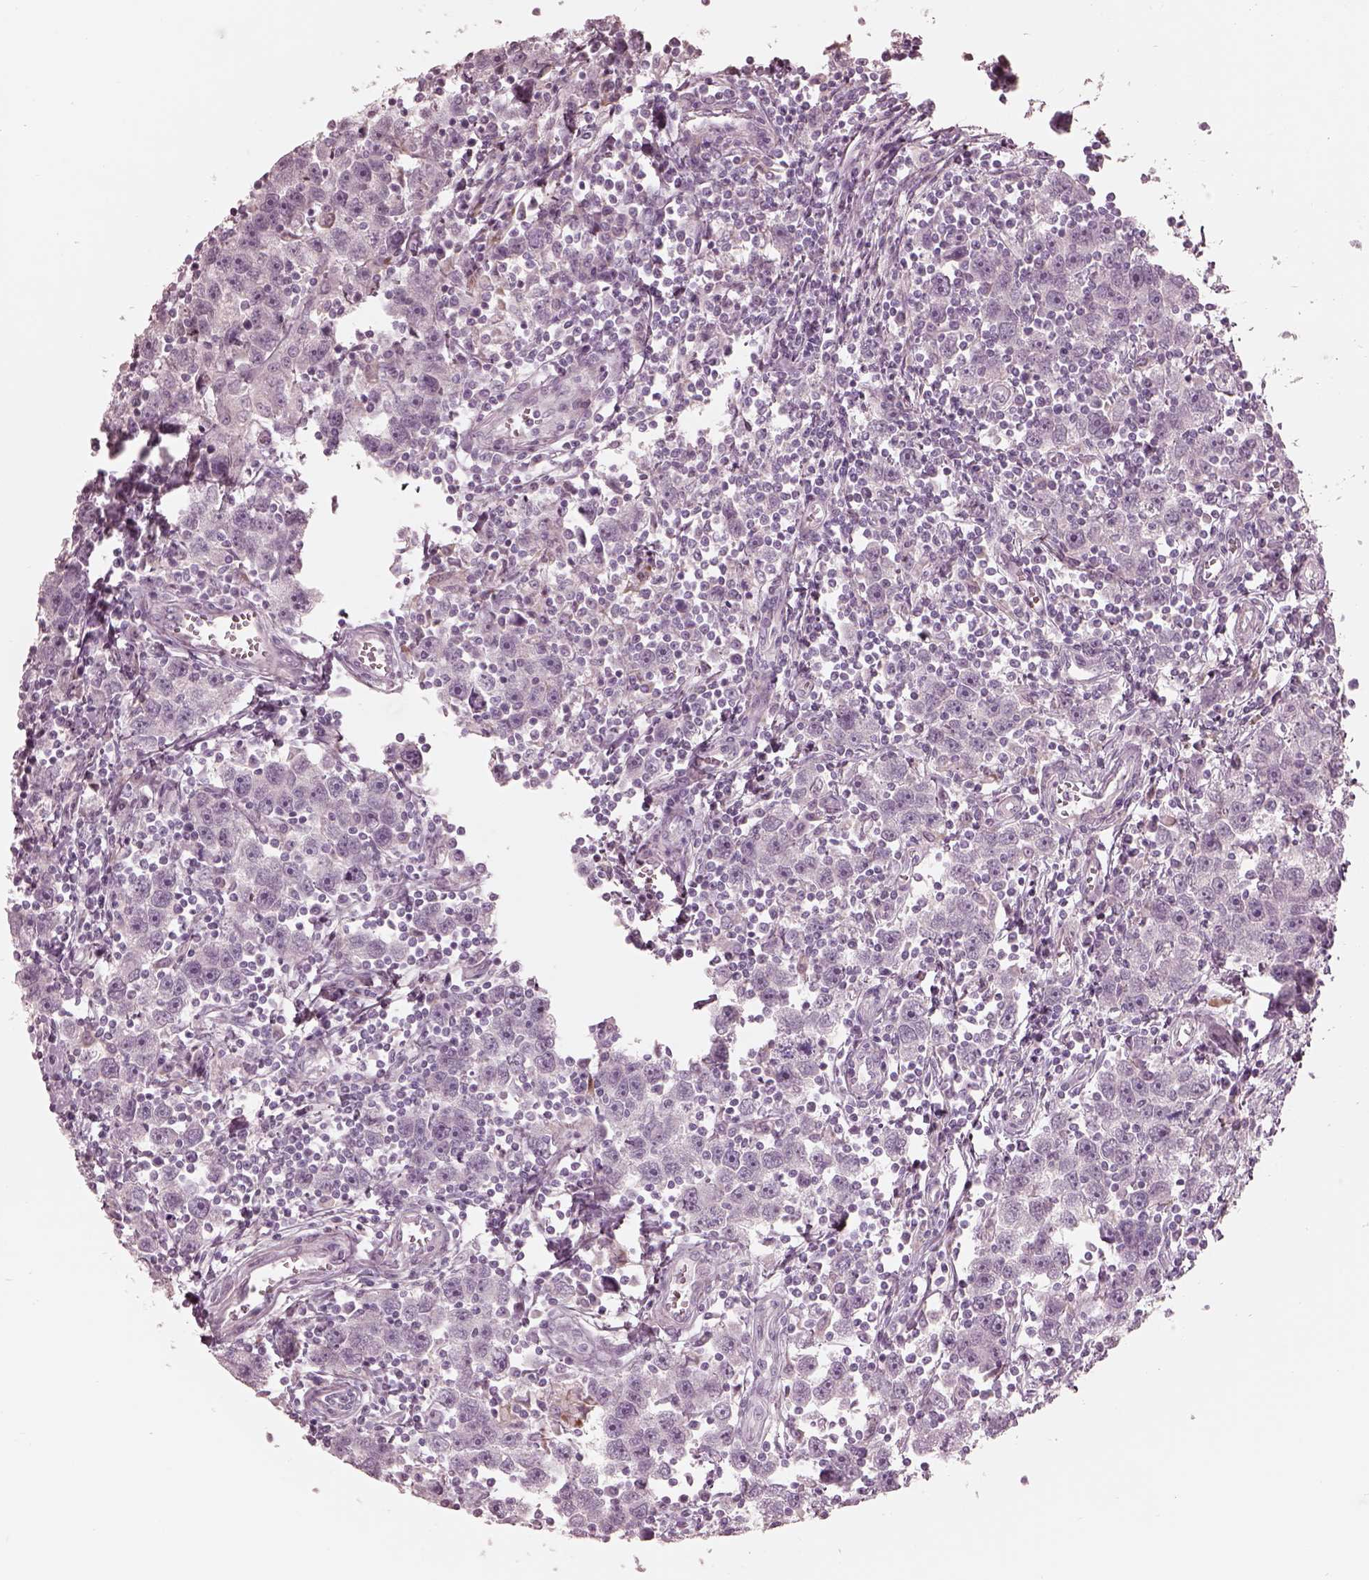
{"staining": {"intensity": "negative", "quantity": "none", "location": "none"}, "tissue": "testis cancer", "cell_type": "Tumor cells", "image_type": "cancer", "snomed": [{"axis": "morphology", "description": "Seminoma, NOS"}, {"axis": "topography", "description": "Testis"}], "caption": "High magnification brightfield microscopy of testis seminoma stained with DAB (3,3'-diaminobenzidine) (brown) and counterstained with hematoxylin (blue): tumor cells show no significant positivity.", "gene": "CADM2", "patient": {"sex": "male", "age": 30}}